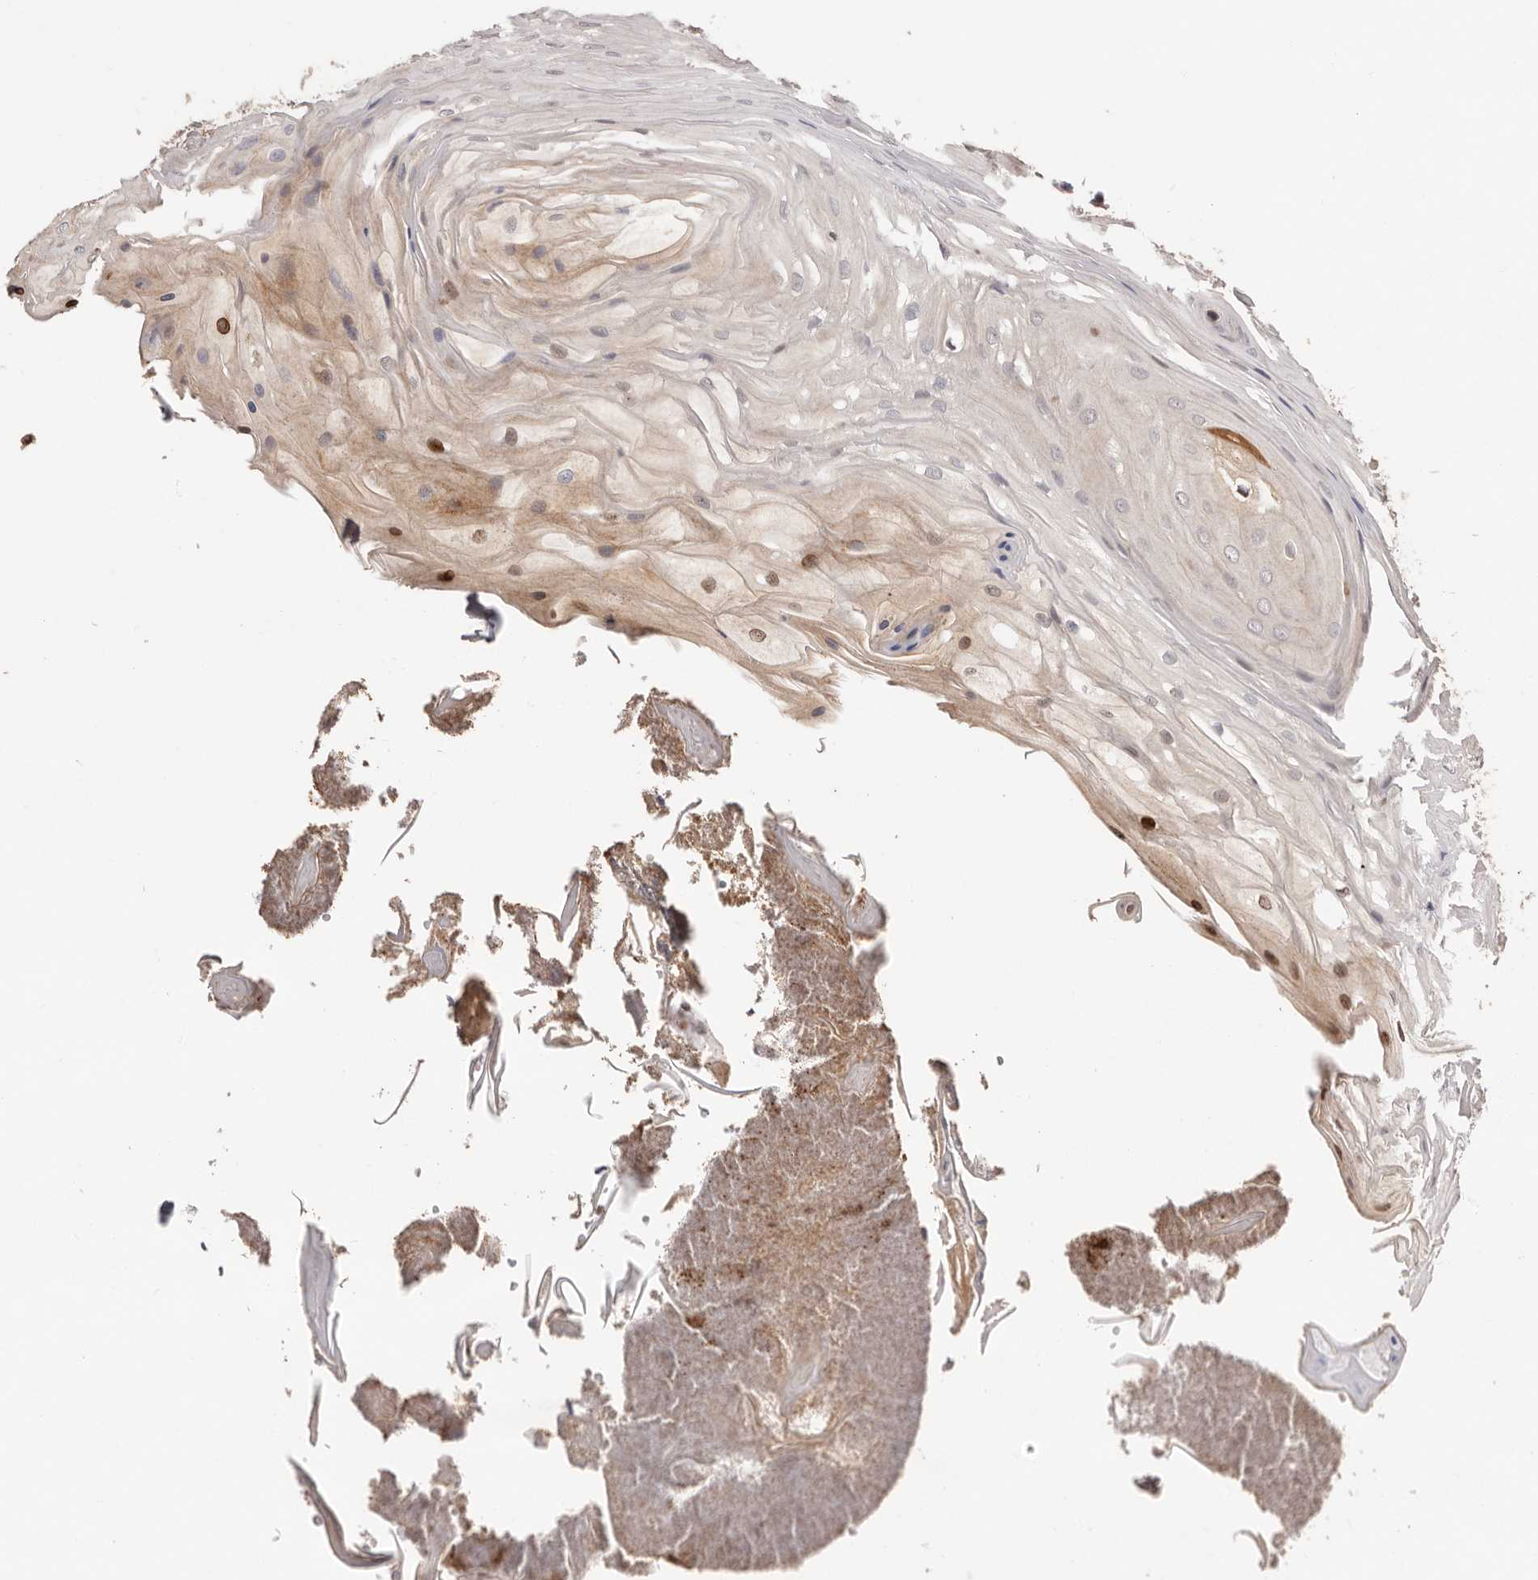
{"staining": {"intensity": "moderate", "quantity": "<25%", "location": "cytoplasmic/membranous,nuclear"}, "tissue": "oral mucosa", "cell_type": "Squamous epithelial cells", "image_type": "normal", "snomed": [{"axis": "morphology", "description": "Normal tissue, NOS"}, {"axis": "morphology", "description": "Squamous cell carcinoma, NOS"}, {"axis": "topography", "description": "Skeletal muscle"}, {"axis": "topography", "description": "Oral tissue"}, {"axis": "topography", "description": "Salivary gland"}, {"axis": "topography", "description": "Head-Neck"}], "caption": "Oral mucosa stained with immunohistochemistry (IHC) reveals moderate cytoplasmic/membranous,nuclear positivity in about <25% of squamous epithelial cells. Using DAB (3,3'-diaminobenzidine) (brown) and hematoxylin (blue) stains, captured at high magnification using brightfield microscopy.", "gene": "DOP1A", "patient": {"sex": "male", "age": 54}}